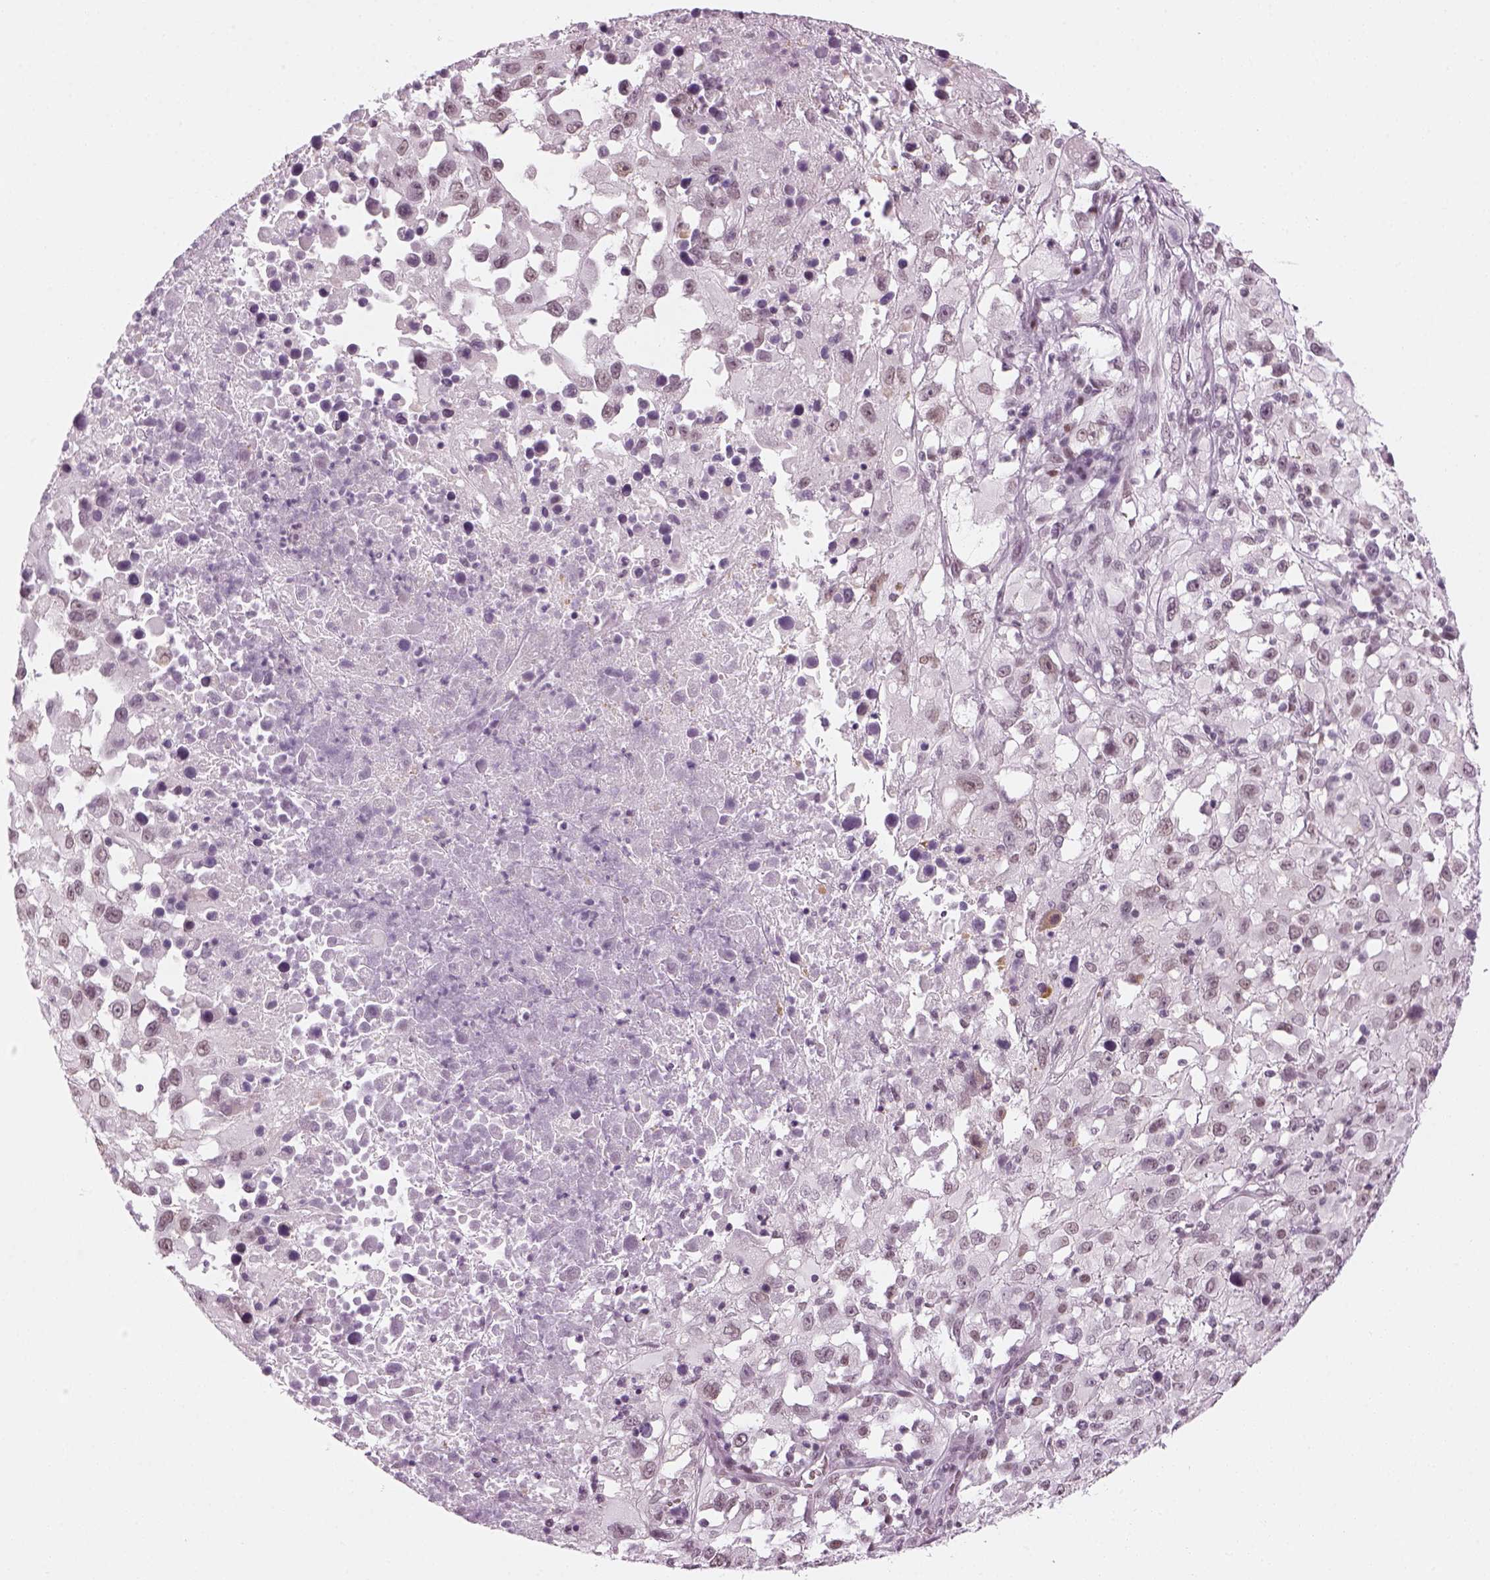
{"staining": {"intensity": "weak", "quantity": "<25%", "location": "nuclear"}, "tissue": "melanoma", "cell_type": "Tumor cells", "image_type": "cancer", "snomed": [{"axis": "morphology", "description": "Malignant melanoma, Metastatic site"}, {"axis": "topography", "description": "Soft tissue"}], "caption": "The micrograph demonstrates no significant staining in tumor cells of malignant melanoma (metastatic site).", "gene": "KCNG2", "patient": {"sex": "male", "age": 50}}